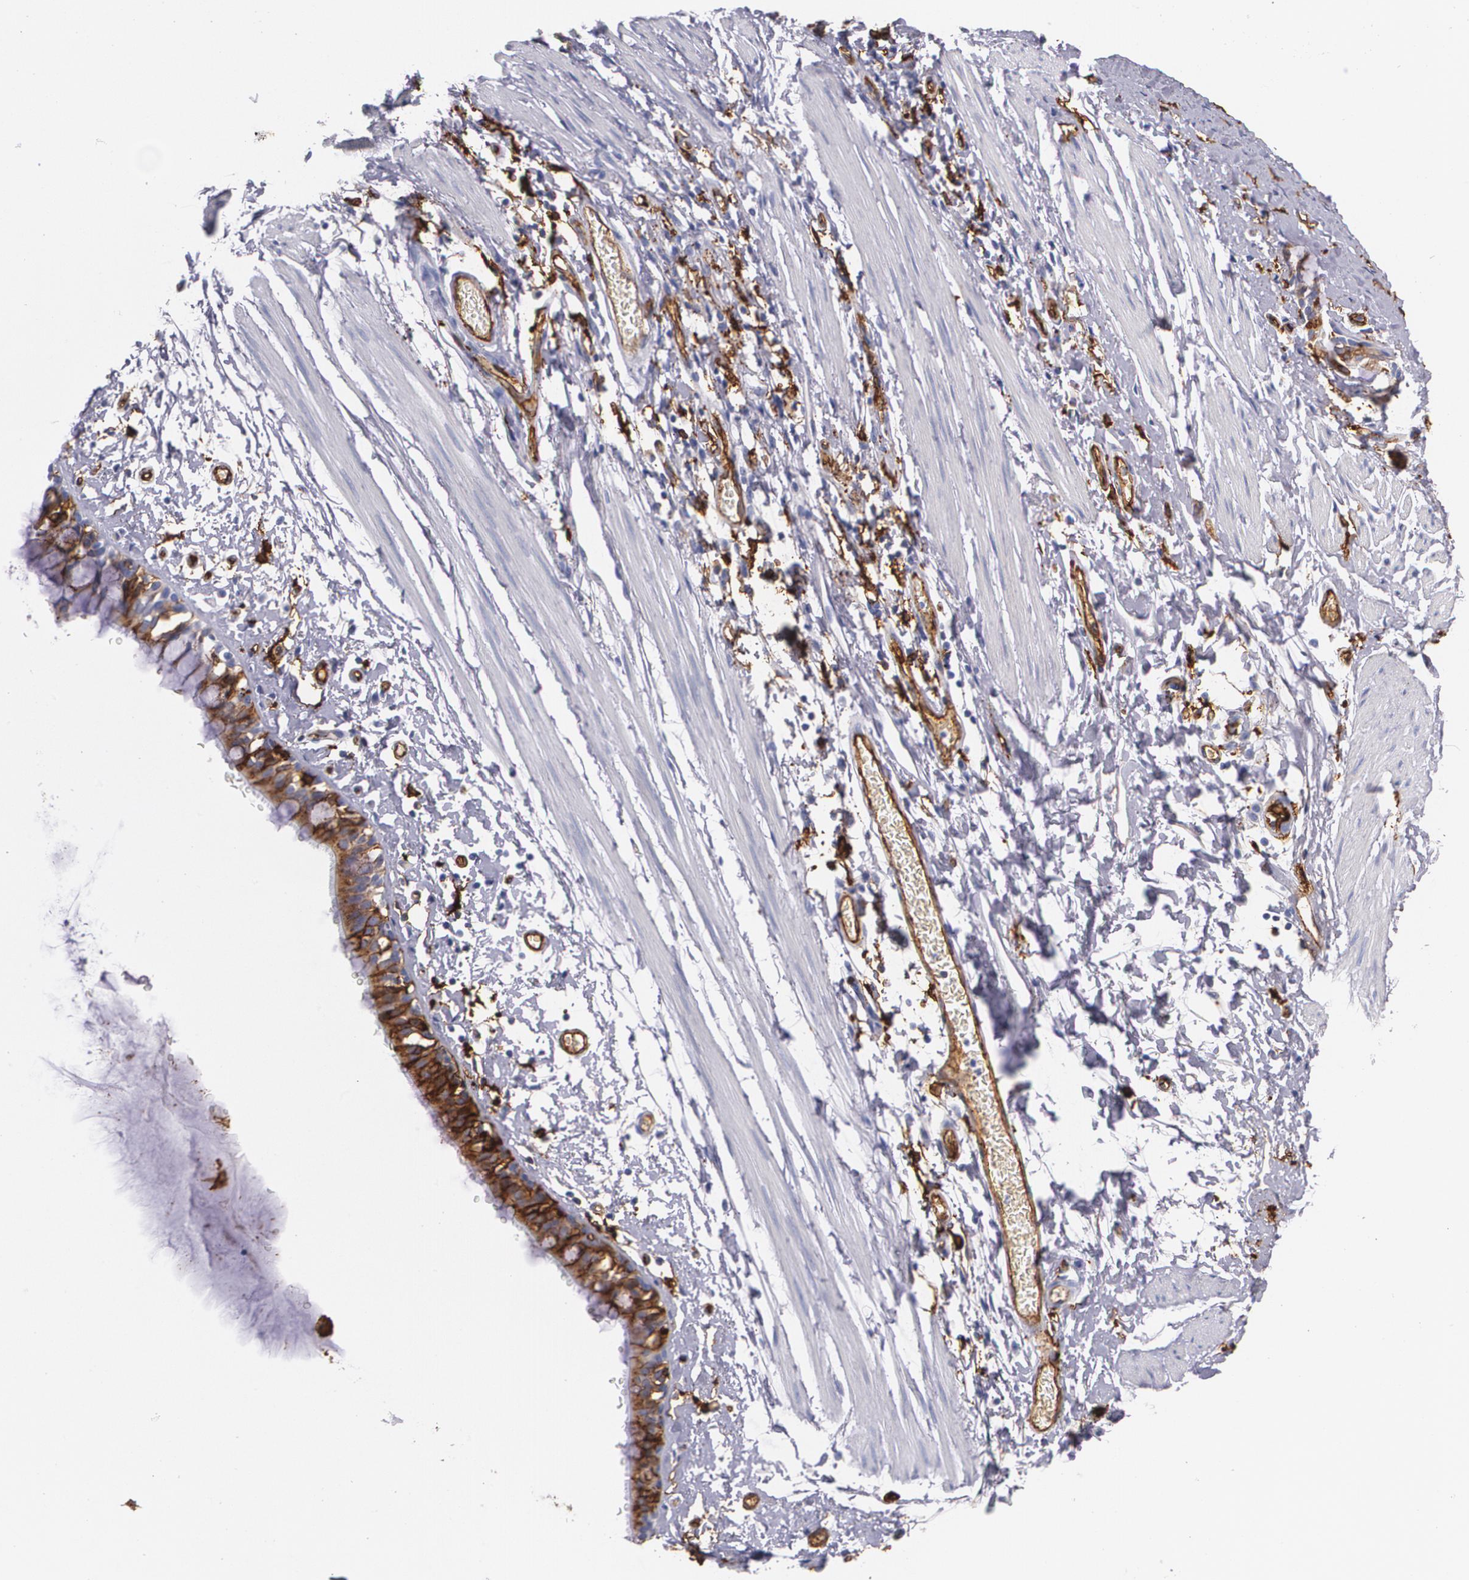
{"staining": {"intensity": "moderate", "quantity": "25%-75%", "location": "cytoplasmic/membranous"}, "tissue": "bronchus", "cell_type": "Respiratory epithelial cells", "image_type": "normal", "snomed": [{"axis": "morphology", "description": "Normal tissue, NOS"}, {"axis": "topography", "description": "Lymph node of abdomen"}, {"axis": "topography", "description": "Lymph node of pelvis"}], "caption": "Respiratory epithelial cells demonstrate moderate cytoplasmic/membranous staining in approximately 25%-75% of cells in benign bronchus.", "gene": "HLA", "patient": {"sex": "female", "age": 65}}